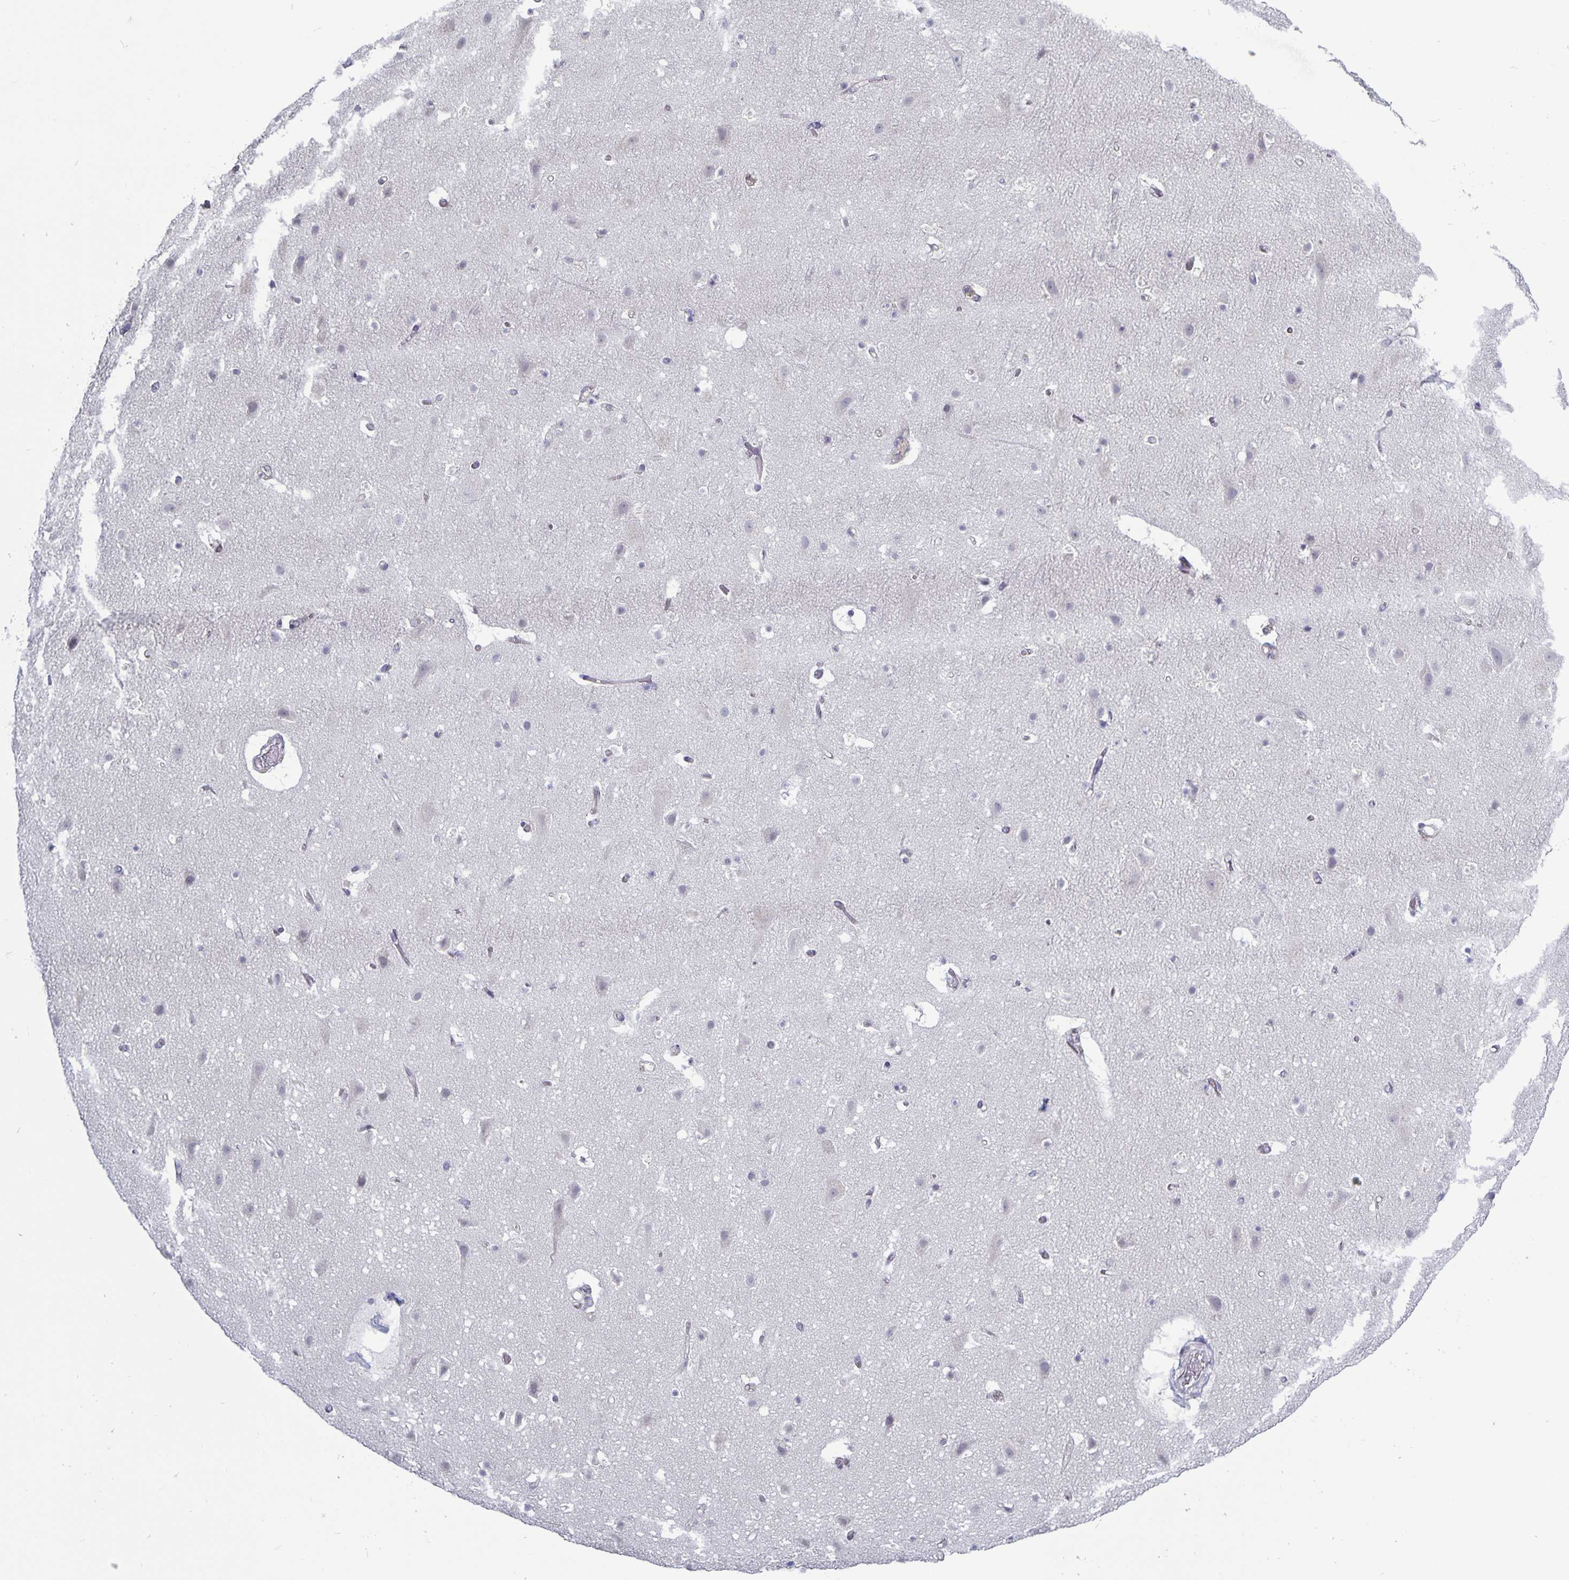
{"staining": {"intensity": "negative", "quantity": "none", "location": "none"}, "tissue": "cerebral cortex", "cell_type": "Endothelial cells", "image_type": "normal", "snomed": [{"axis": "morphology", "description": "Normal tissue, NOS"}, {"axis": "topography", "description": "Cerebral cortex"}], "caption": "IHC image of unremarkable cerebral cortex: cerebral cortex stained with DAB (3,3'-diaminobenzidine) shows no significant protein positivity in endothelial cells. (DAB immunohistochemistry (IHC) with hematoxylin counter stain).", "gene": "PLCB3", "patient": {"sex": "female", "age": 42}}